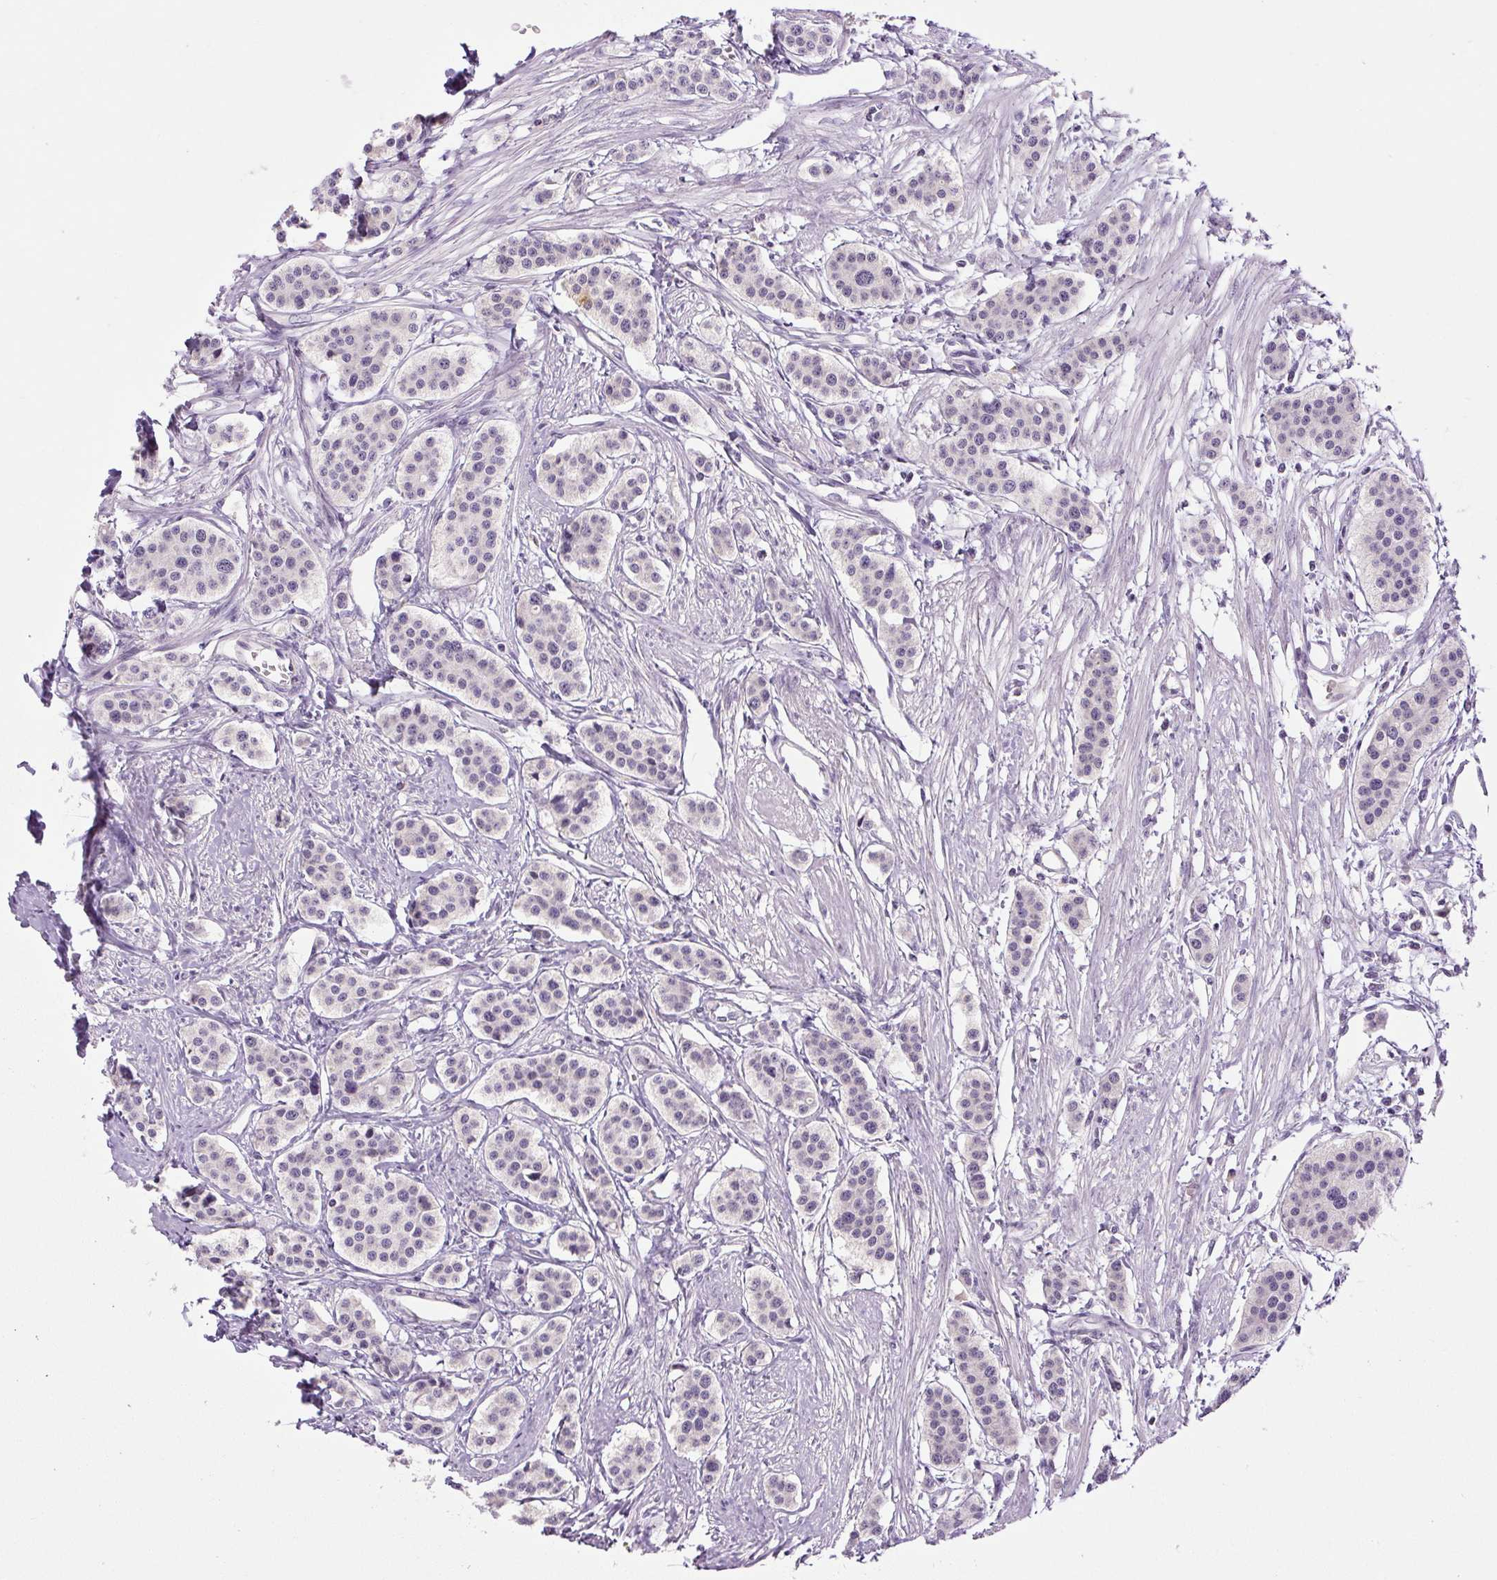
{"staining": {"intensity": "negative", "quantity": "none", "location": "none"}, "tissue": "carcinoid", "cell_type": "Tumor cells", "image_type": "cancer", "snomed": [{"axis": "morphology", "description": "Carcinoid, malignant, NOS"}, {"axis": "topography", "description": "Small intestine"}], "caption": "Immunohistochemical staining of human carcinoid demonstrates no significant positivity in tumor cells.", "gene": "FABP7", "patient": {"sex": "male", "age": 60}}